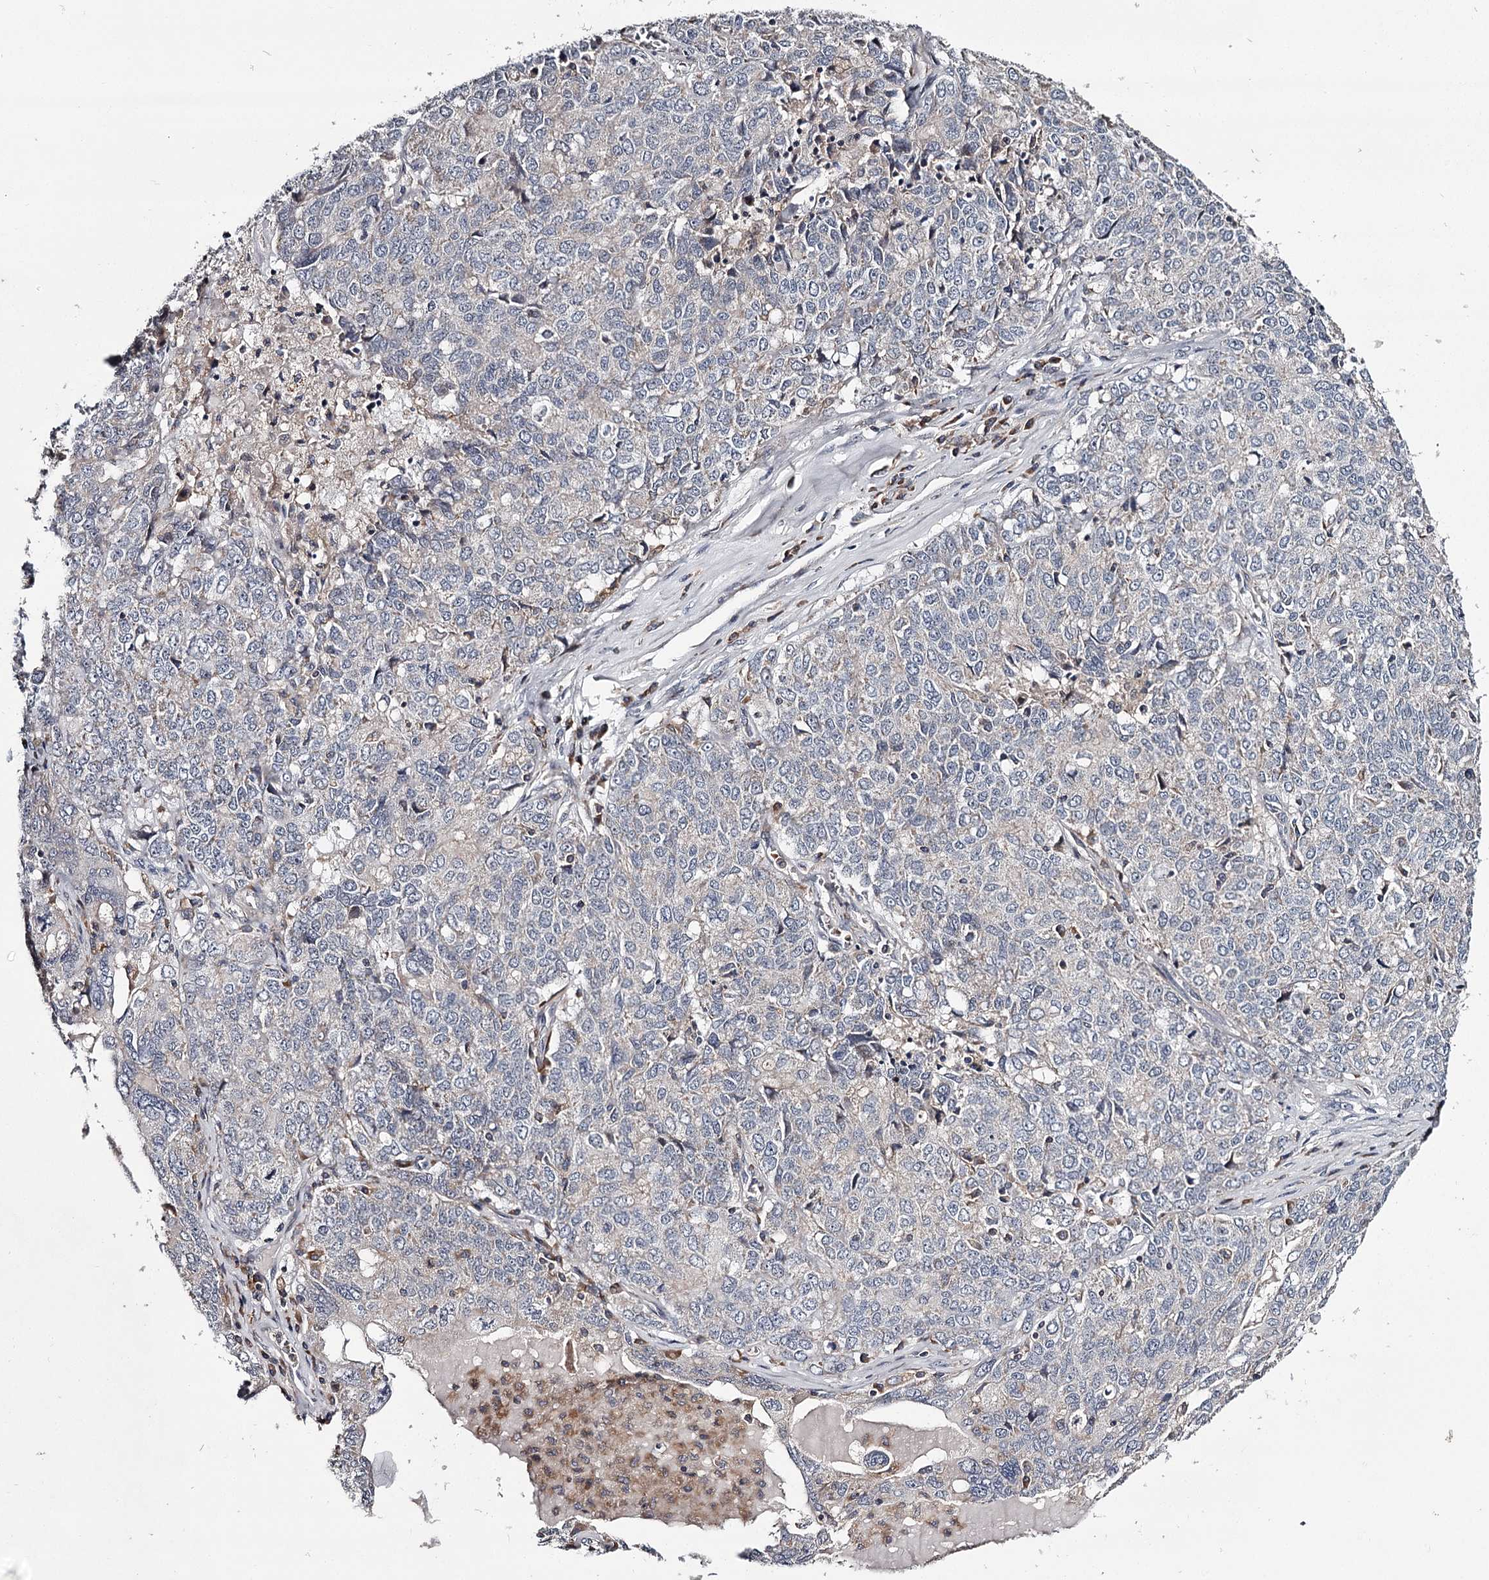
{"staining": {"intensity": "negative", "quantity": "none", "location": "none"}, "tissue": "ovarian cancer", "cell_type": "Tumor cells", "image_type": "cancer", "snomed": [{"axis": "morphology", "description": "Carcinoma, endometroid"}, {"axis": "topography", "description": "Ovary"}], "caption": "DAB (3,3'-diaminobenzidine) immunohistochemical staining of ovarian endometroid carcinoma exhibits no significant staining in tumor cells. (IHC, brightfield microscopy, high magnification).", "gene": "RASSF6", "patient": {"sex": "female", "age": 62}}